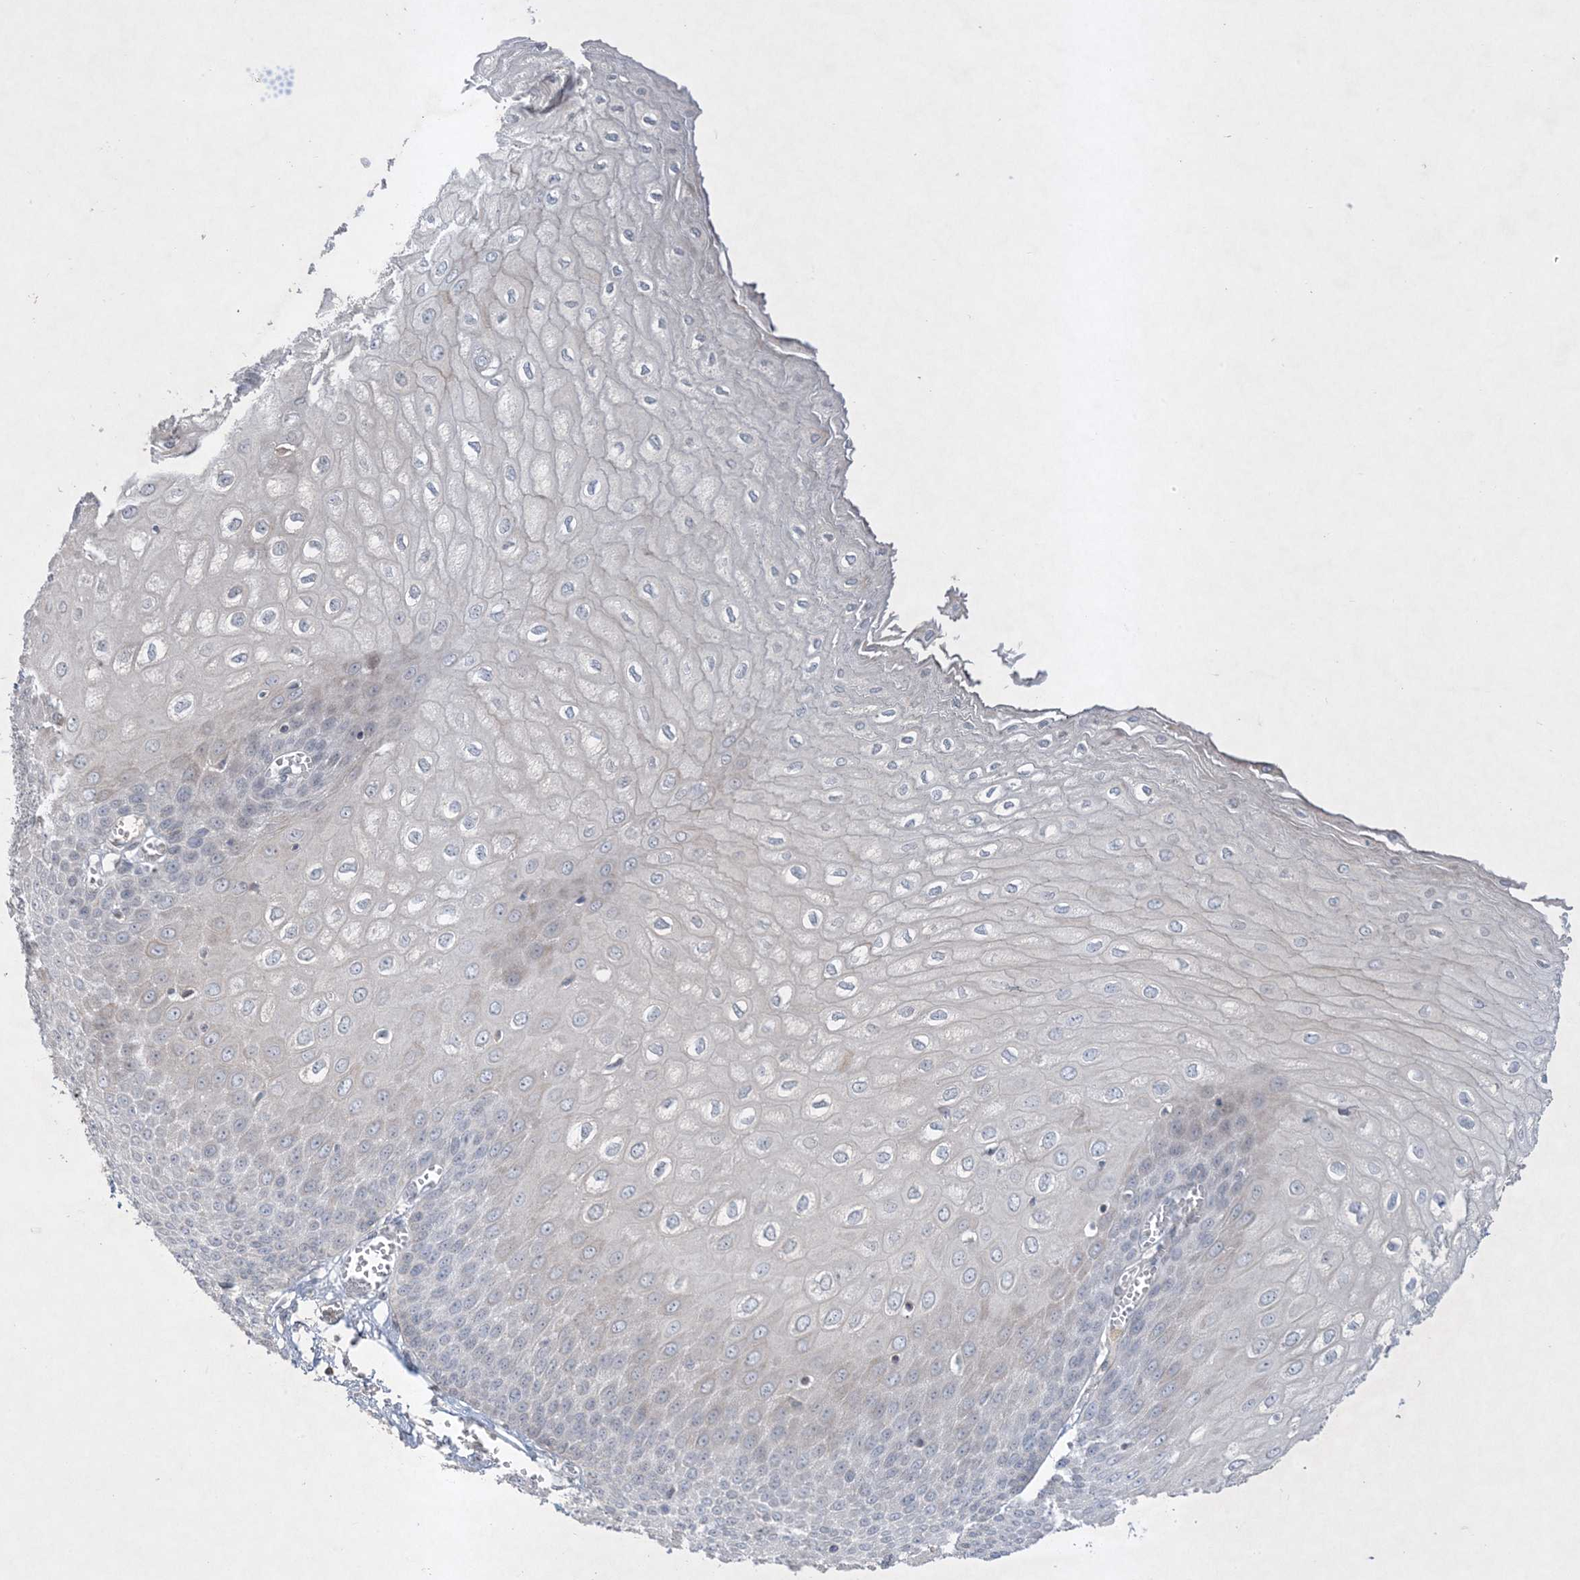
{"staining": {"intensity": "negative", "quantity": "none", "location": "none"}, "tissue": "esophagus", "cell_type": "Squamous epithelial cells", "image_type": "normal", "snomed": [{"axis": "morphology", "description": "Normal tissue, NOS"}, {"axis": "topography", "description": "Esophagus"}], "caption": "Immunohistochemical staining of benign esophagus shows no significant positivity in squamous epithelial cells.", "gene": "FNDC1", "patient": {"sex": "male", "age": 60}}